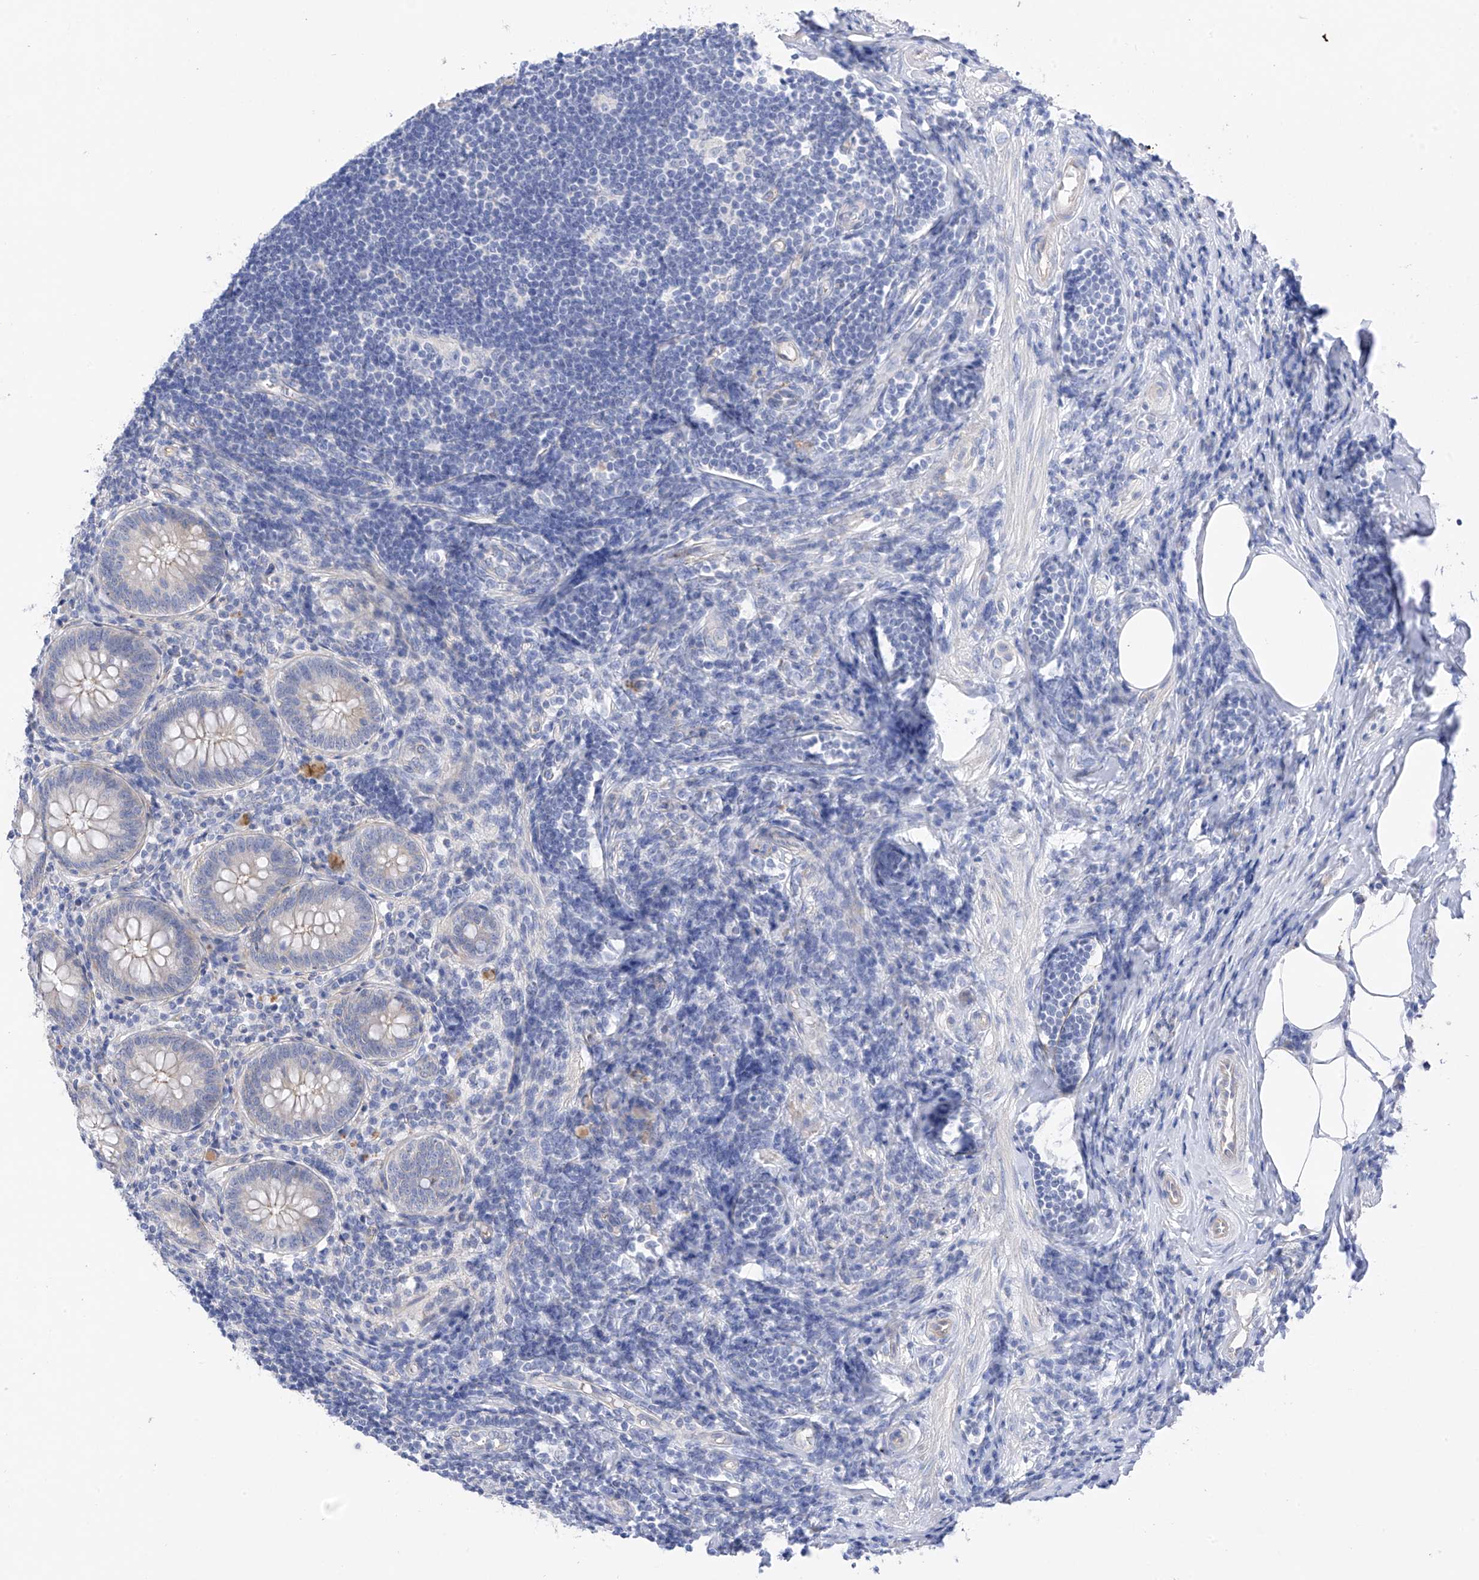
{"staining": {"intensity": "weak", "quantity": "<25%", "location": "cytoplasmic/membranous"}, "tissue": "appendix", "cell_type": "Glandular cells", "image_type": "normal", "snomed": [{"axis": "morphology", "description": "Normal tissue, NOS"}, {"axis": "topography", "description": "Appendix"}], "caption": "This is an immunohistochemistry (IHC) photomicrograph of normal appendix. There is no expression in glandular cells.", "gene": "ITGA9", "patient": {"sex": "female", "age": 54}}